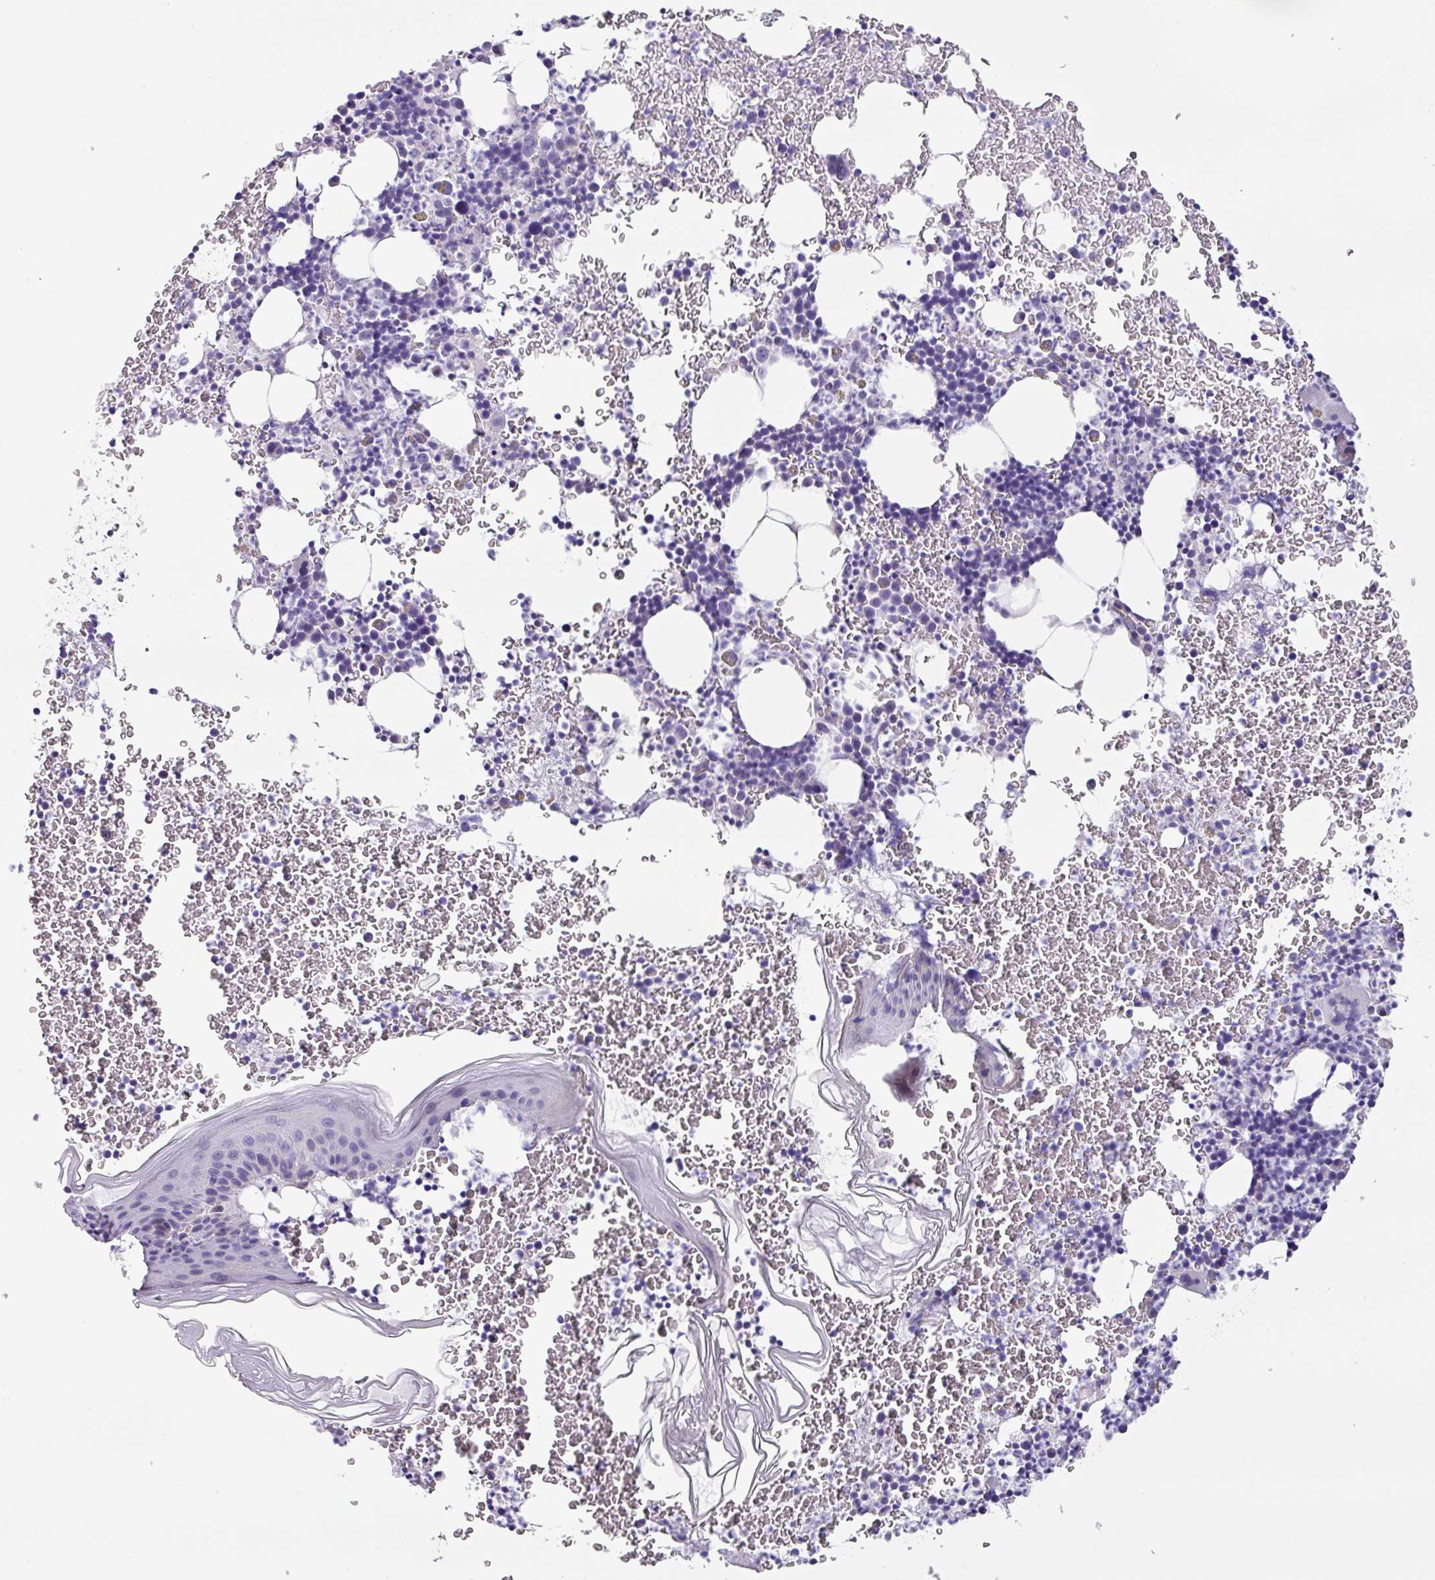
{"staining": {"intensity": "negative", "quantity": "none", "location": "none"}, "tissue": "bone marrow", "cell_type": "Hematopoietic cells", "image_type": "normal", "snomed": [{"axis": "morphology", "description": "Normal tissue, NOS"}, {"axis": "topography", "description": "Bone marrow"}], "caption": "Immunohistochemistry (IHC) photomicrograph of normal bone marrow stained for a protein (brown), which reveals no expression in hematopoietic cells.", "gene": "MT", "patient": {"sex": "male", "age": 61}}